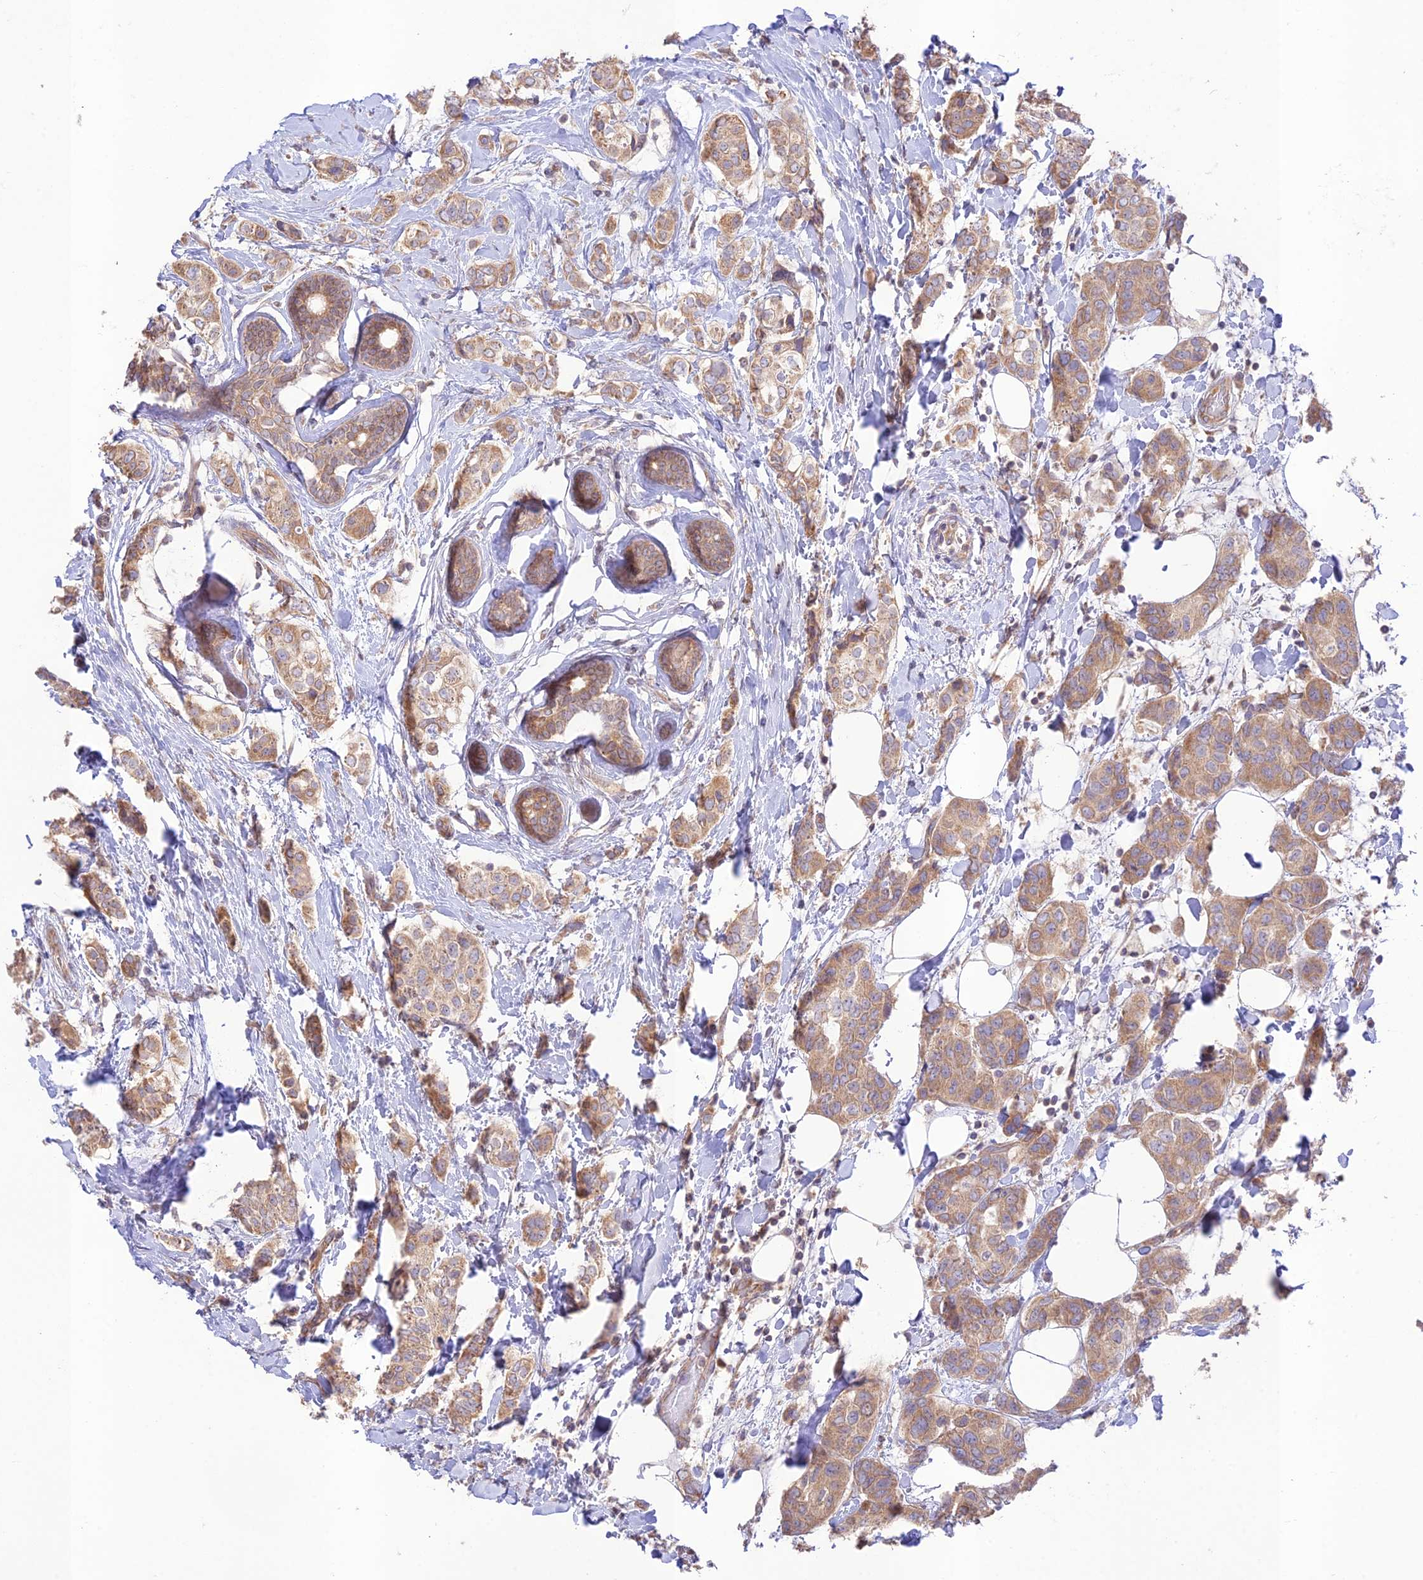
{"staining": {"intensity": "moderate", "quantity": ">75%", "location": "cytoplasmic/membranous"}, "tissue": "breast cancer", "cell_type": "Tumor cells", "image_type": "cancer", "snomed": [{"axis": "morphology", "description": "Lobular carcinoma"}, {"axis": "topography", "description": "Breast"}], "caption": "Breast cancer (lobular carcinoma) was stained to show a protein in brown. There is medium levels of moderate cytoplasmic/membranous positivity in about >75% of tumor cells.", "gene": "TMEM259", "patient": {"sex": "female", "age": 51}}